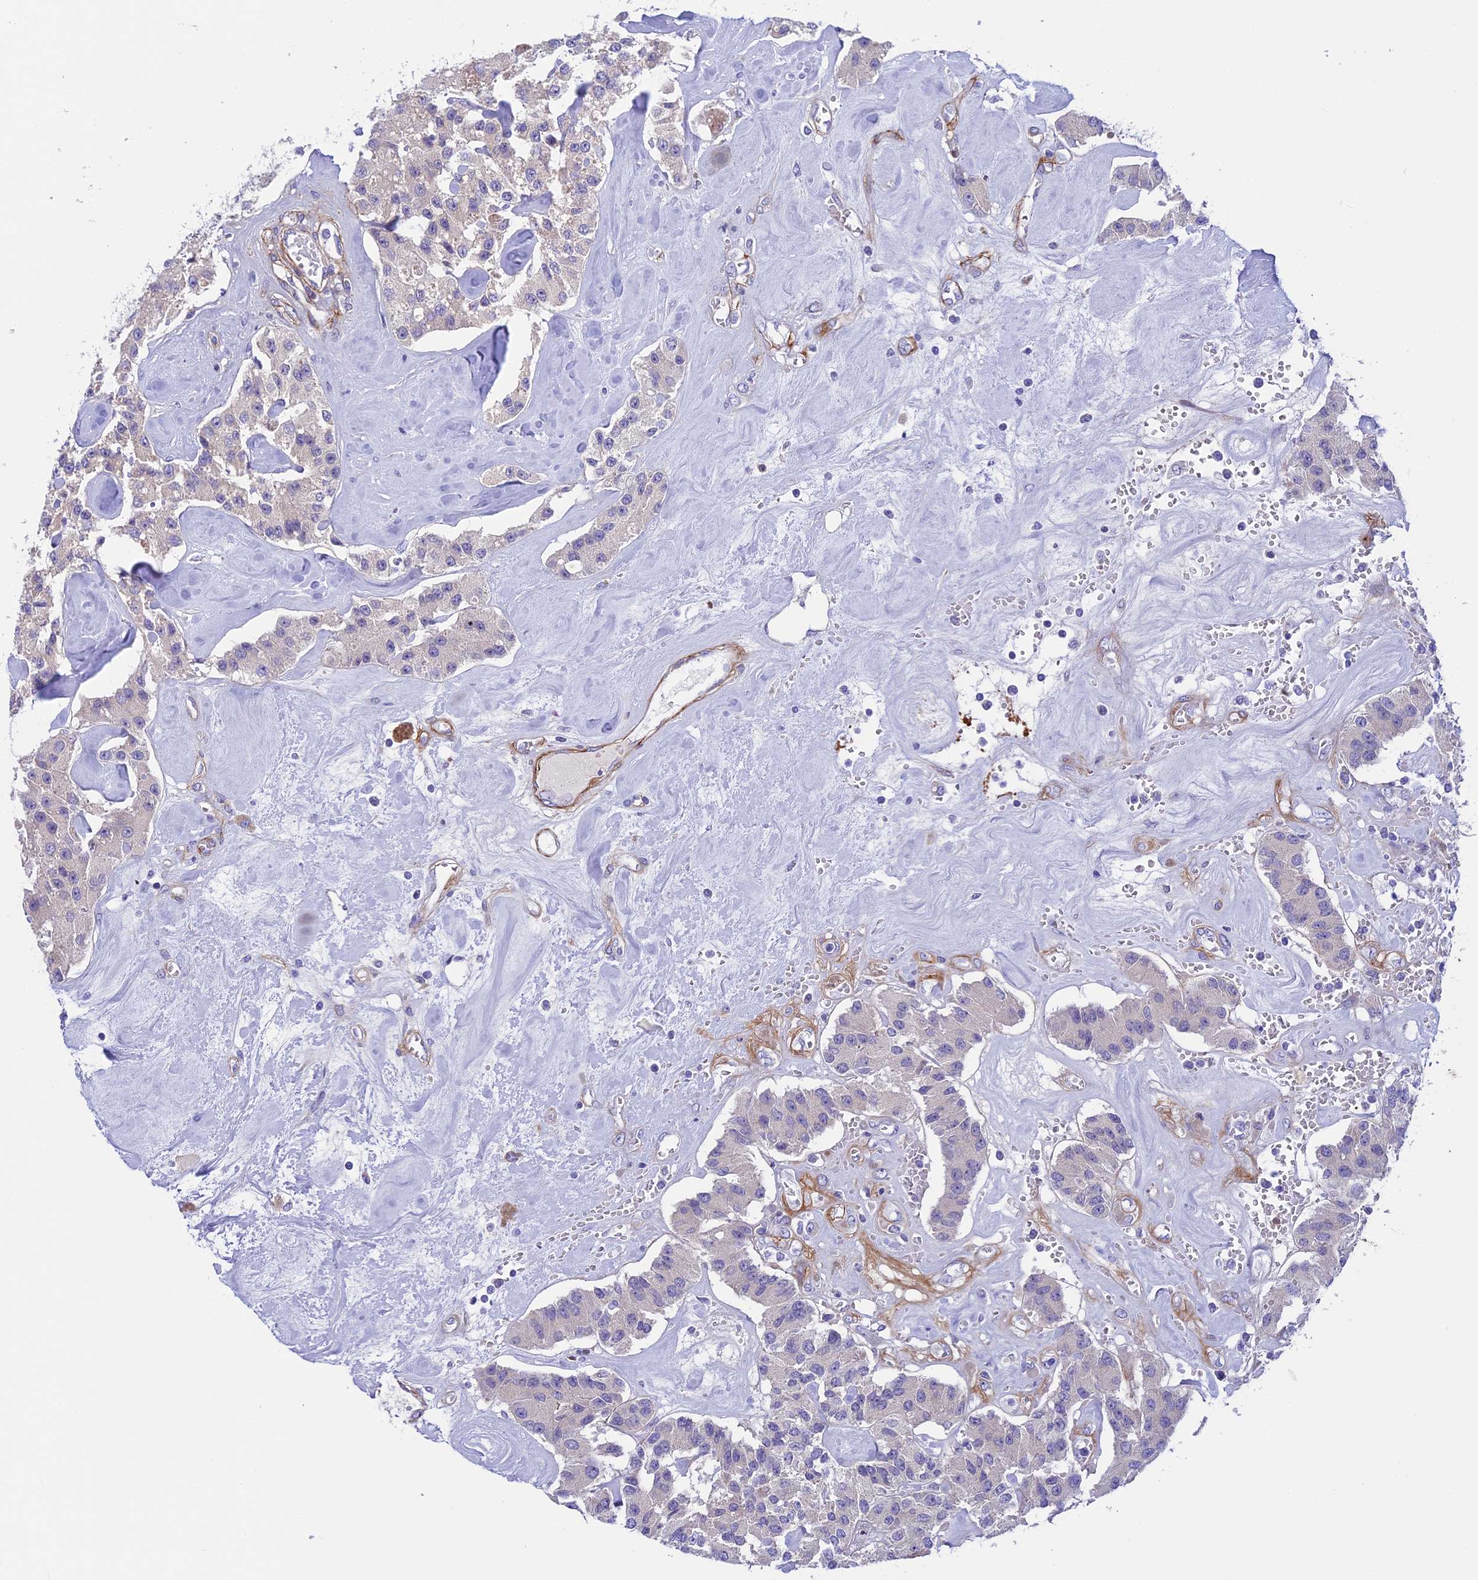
{"staining": {"intensity": "negative", "quantity": "none", "location": "none"}, "tissue": "carcinoid", "cell_type": "Tumor cells", "image_type": "cancer", "snomed": [{"axis": "morphology", "description": "Carcinoid, malignant, NOS"}, {"axis": "topography", "description": "Pancreas"}], "caption": "This is a histopathology image of IHC staining of malignant carcinoid, which shows no positivity in tumor cells.", "gene": "LOXL1", "patient": {"sex": "male", "age": 41}}